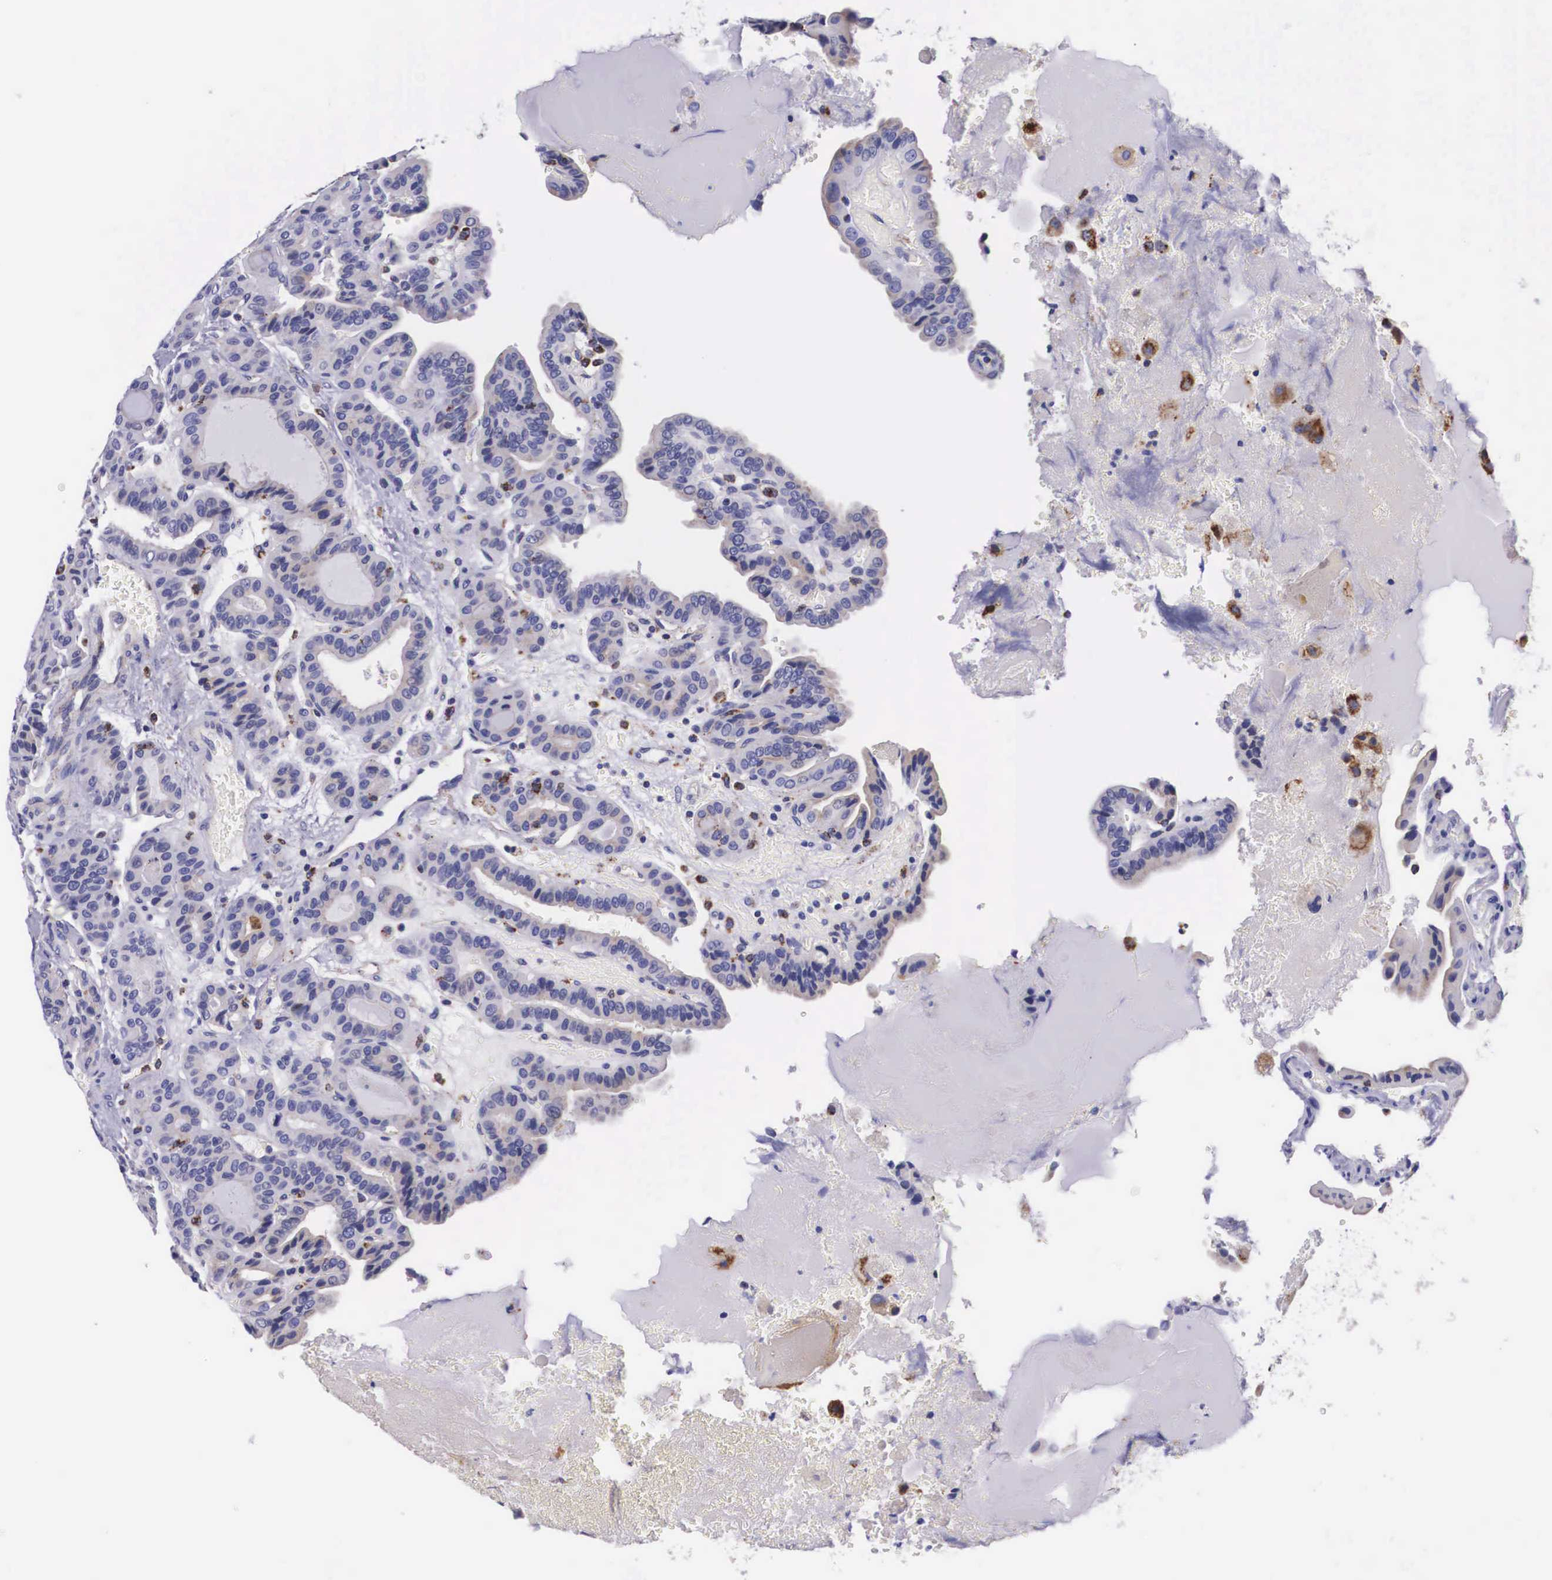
{"staining": {"intensity": "weak", "quantity": "<25%", "location": "cytoplasmic/membranous"}, "tissue": "thyroid cancer", "cell_type": "Tumor cells", "image_type": "cancer", "snomed": [{"axis": "morphology", "description": "Papillary adenocarcinoma, NOS"}, {"axis": "topography", "description": "Thyroid gland"}], "caption": "Protein analysis of papillary adenocarcinoma (thyroid) demonstrates no significant expression in tumor cells.", "gene": "NAGA", "patient": {"sex": "male", "age": 87}}